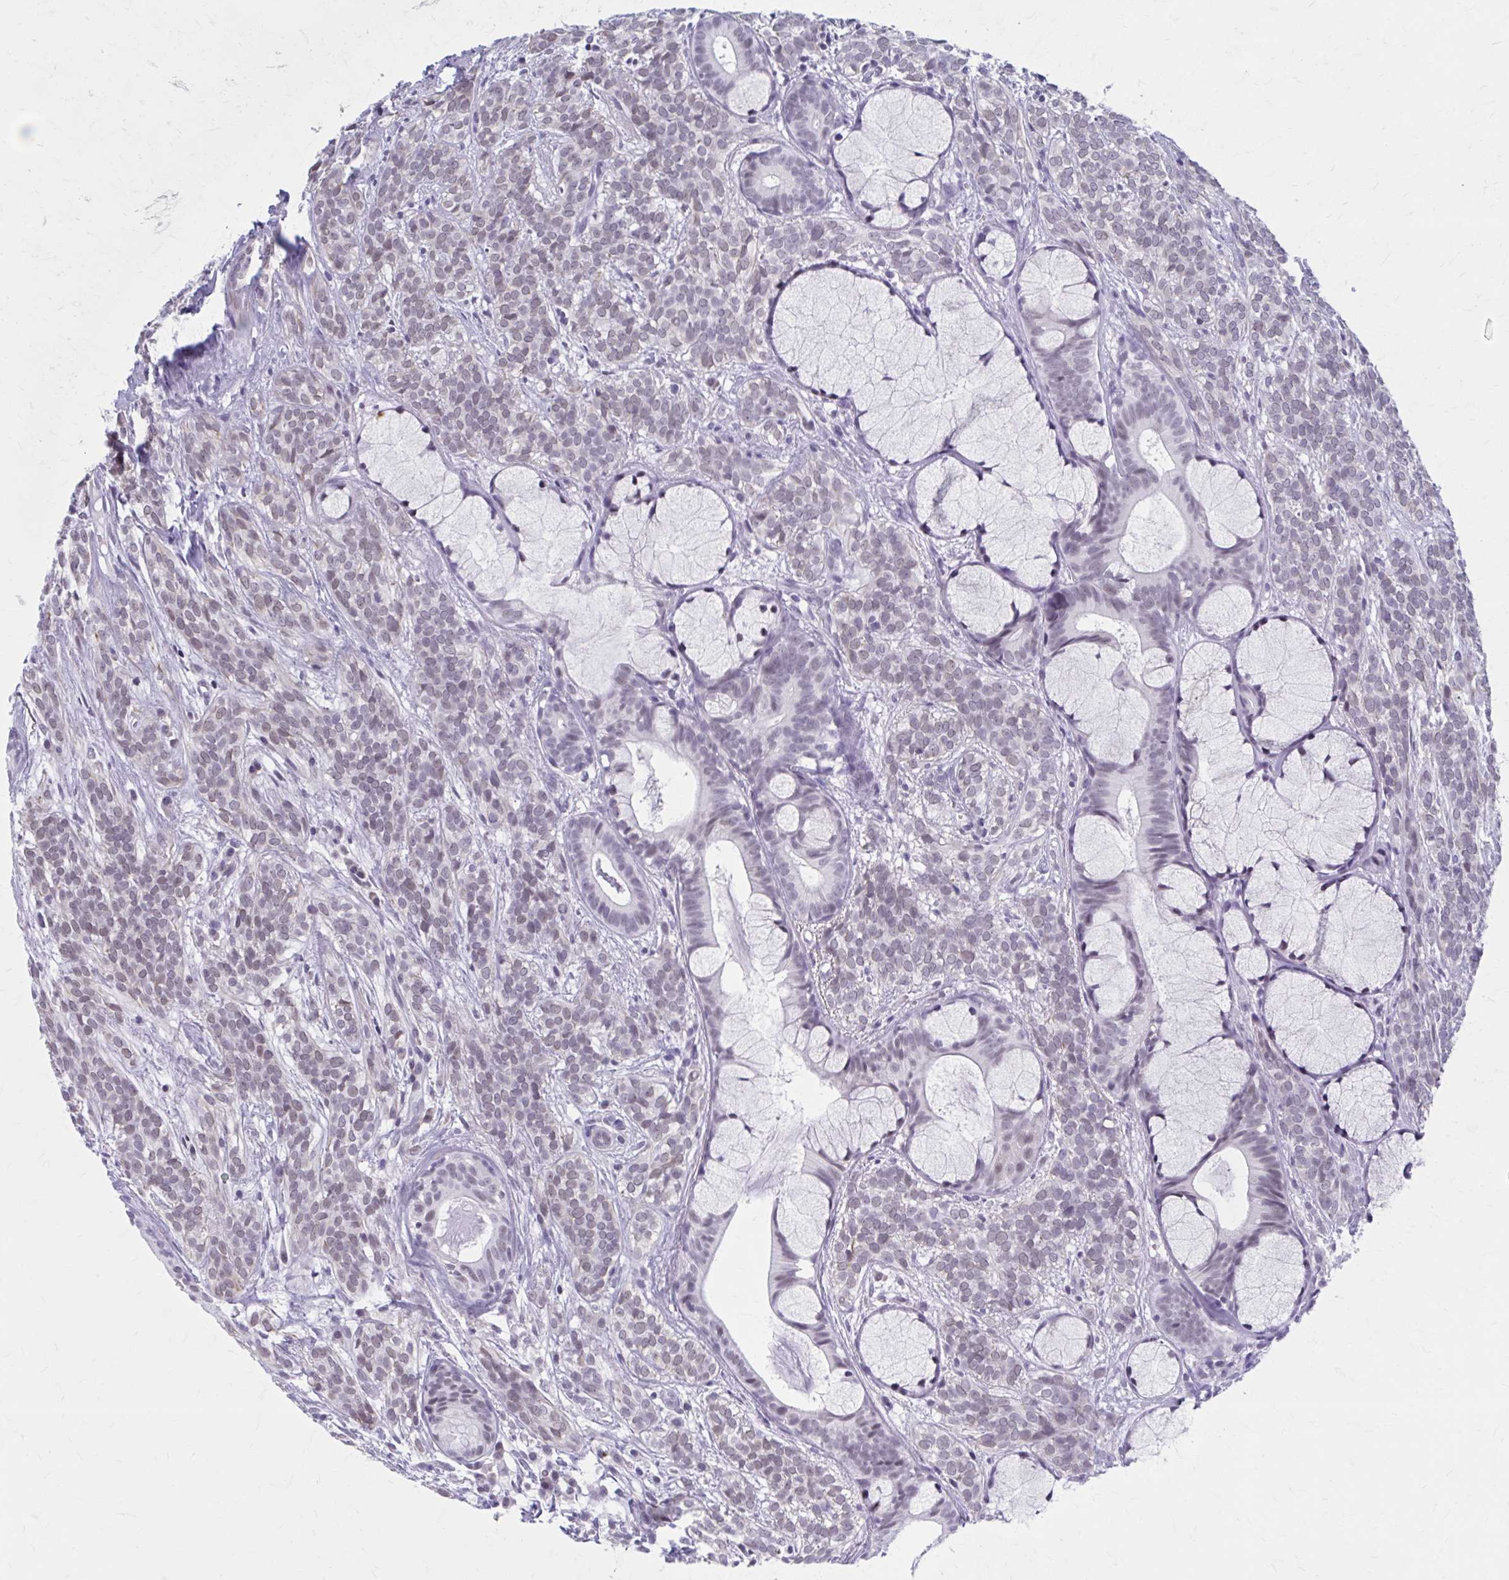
{"staining": {"intensity": "weak", "quantity": ">75%", "location": "nuclear"}, "tissue": "head and neck cancer", "cell_type": "Tumor cells", "image_type": "cancer", "snomed": [{"axis": "morphology", "description": "Adenocarcinoma, NOS"}, {"axis": "topography", "description": "Head-Neck"}], "caption": "Tumor cells show weak nuclear positivity in about >75% of cells in head and neck cancer (adenocarcinoma).", "gene": "CCDC105", "patient": {"sex": "female", "age": 57}}